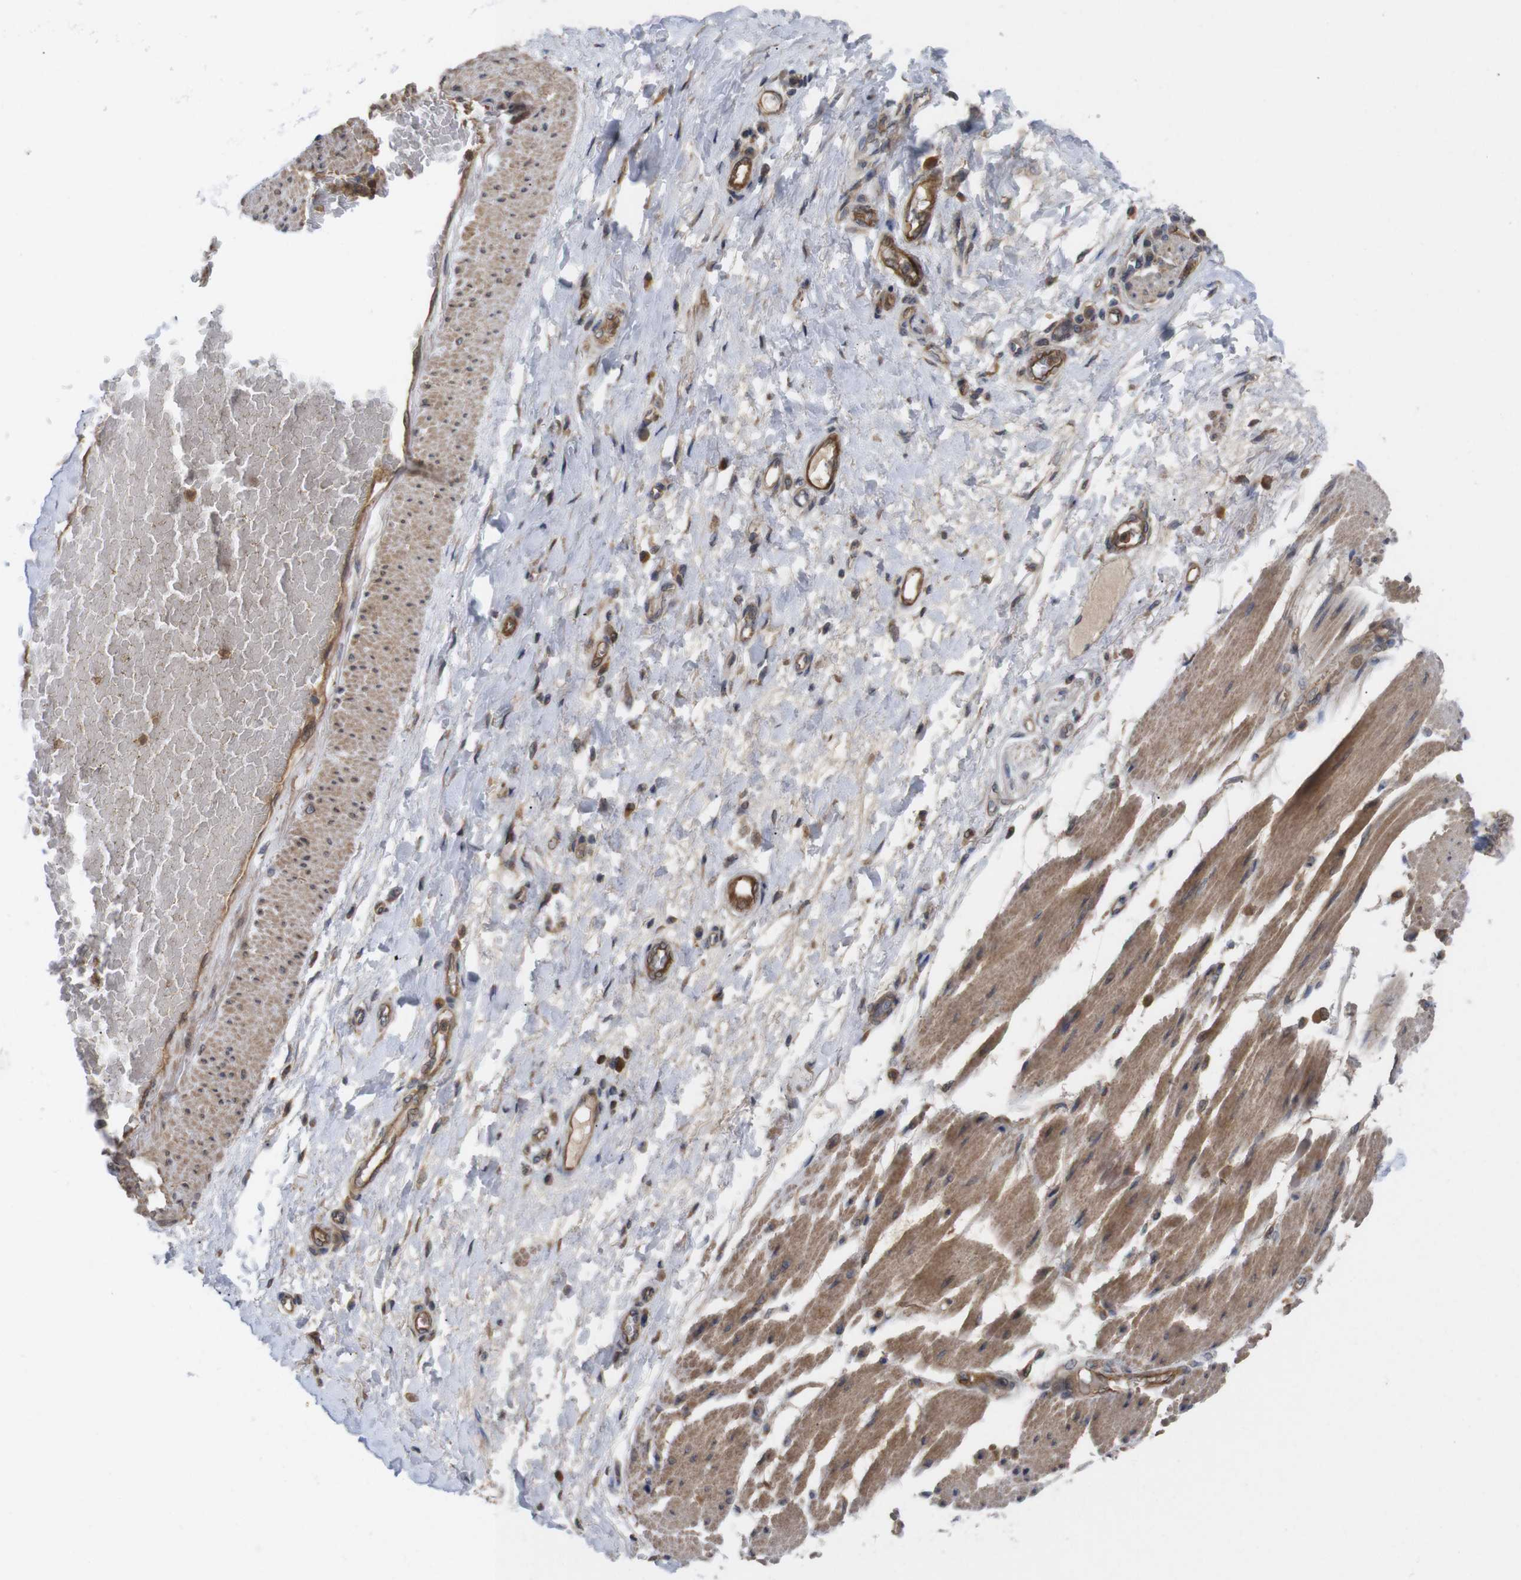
{"staining": {"intensity": "negative", "quantity": "none", "location": "none"}, "tissue": "adipose tissue", "cell_type": "Adipocytes", "image_type": "normal", "snomed": [{"axis": "morphology", "description": "Normal tissue, NOS"}, {"axis": "morphology", "description": "Adenocarcinoma, NOS"}, {"axis": "topography", "description": "Esophagus"}], "caption": "Adipocytes are negative for protein expression in normal human adipose tissue. (DAB (3,3'-diaminobenzidine) immunohistochemistry visualized using brightfield microscopy, high magnification).", "gene": "TIAM1", "patient": {"sex": "male", "age": 62}}